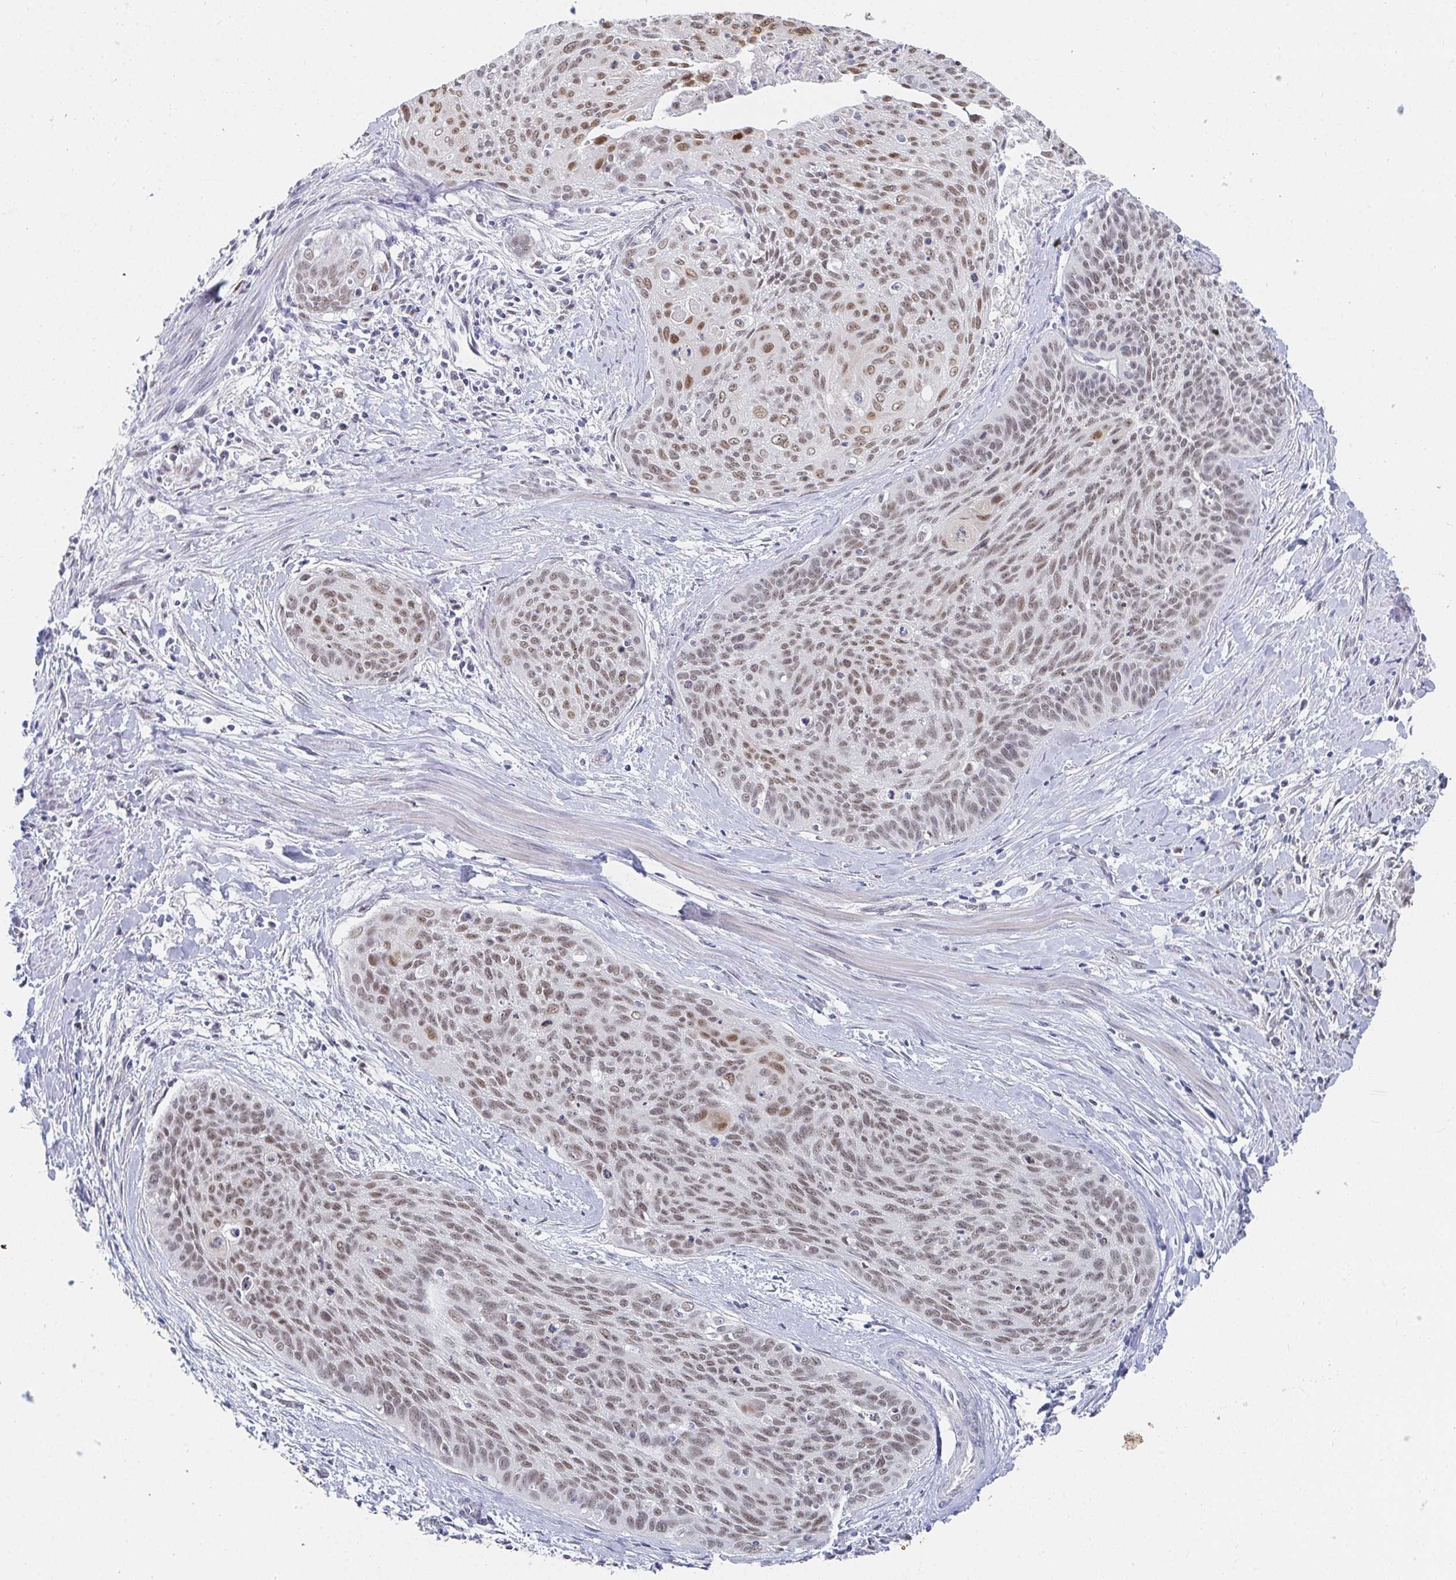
{"staining": {"intensity": "weak", "quantity": ">75%", "location": "nuclear"}, "tissue": "cervical cancer", "cell_type": "Tumor cells", "image_type": "cancer", "snomed": [{"axis": "morphology", "description": "Squamous cell carcinoma, NOS"}, {"axis": "topography", "description": "Cervix"}], "caption": "DAB (3,3'-diaminobenzidine) immunohistochemical staining of squamous cell carcinoma (cervical) demonstrates weak nuclear protein expression in approximately >75% of tumor cells. Ihc stains the protein of interest in brown and the nuclei are stained blue.", "gene": "RCOR1", "patient": {"sex": "female", "age": 55}}